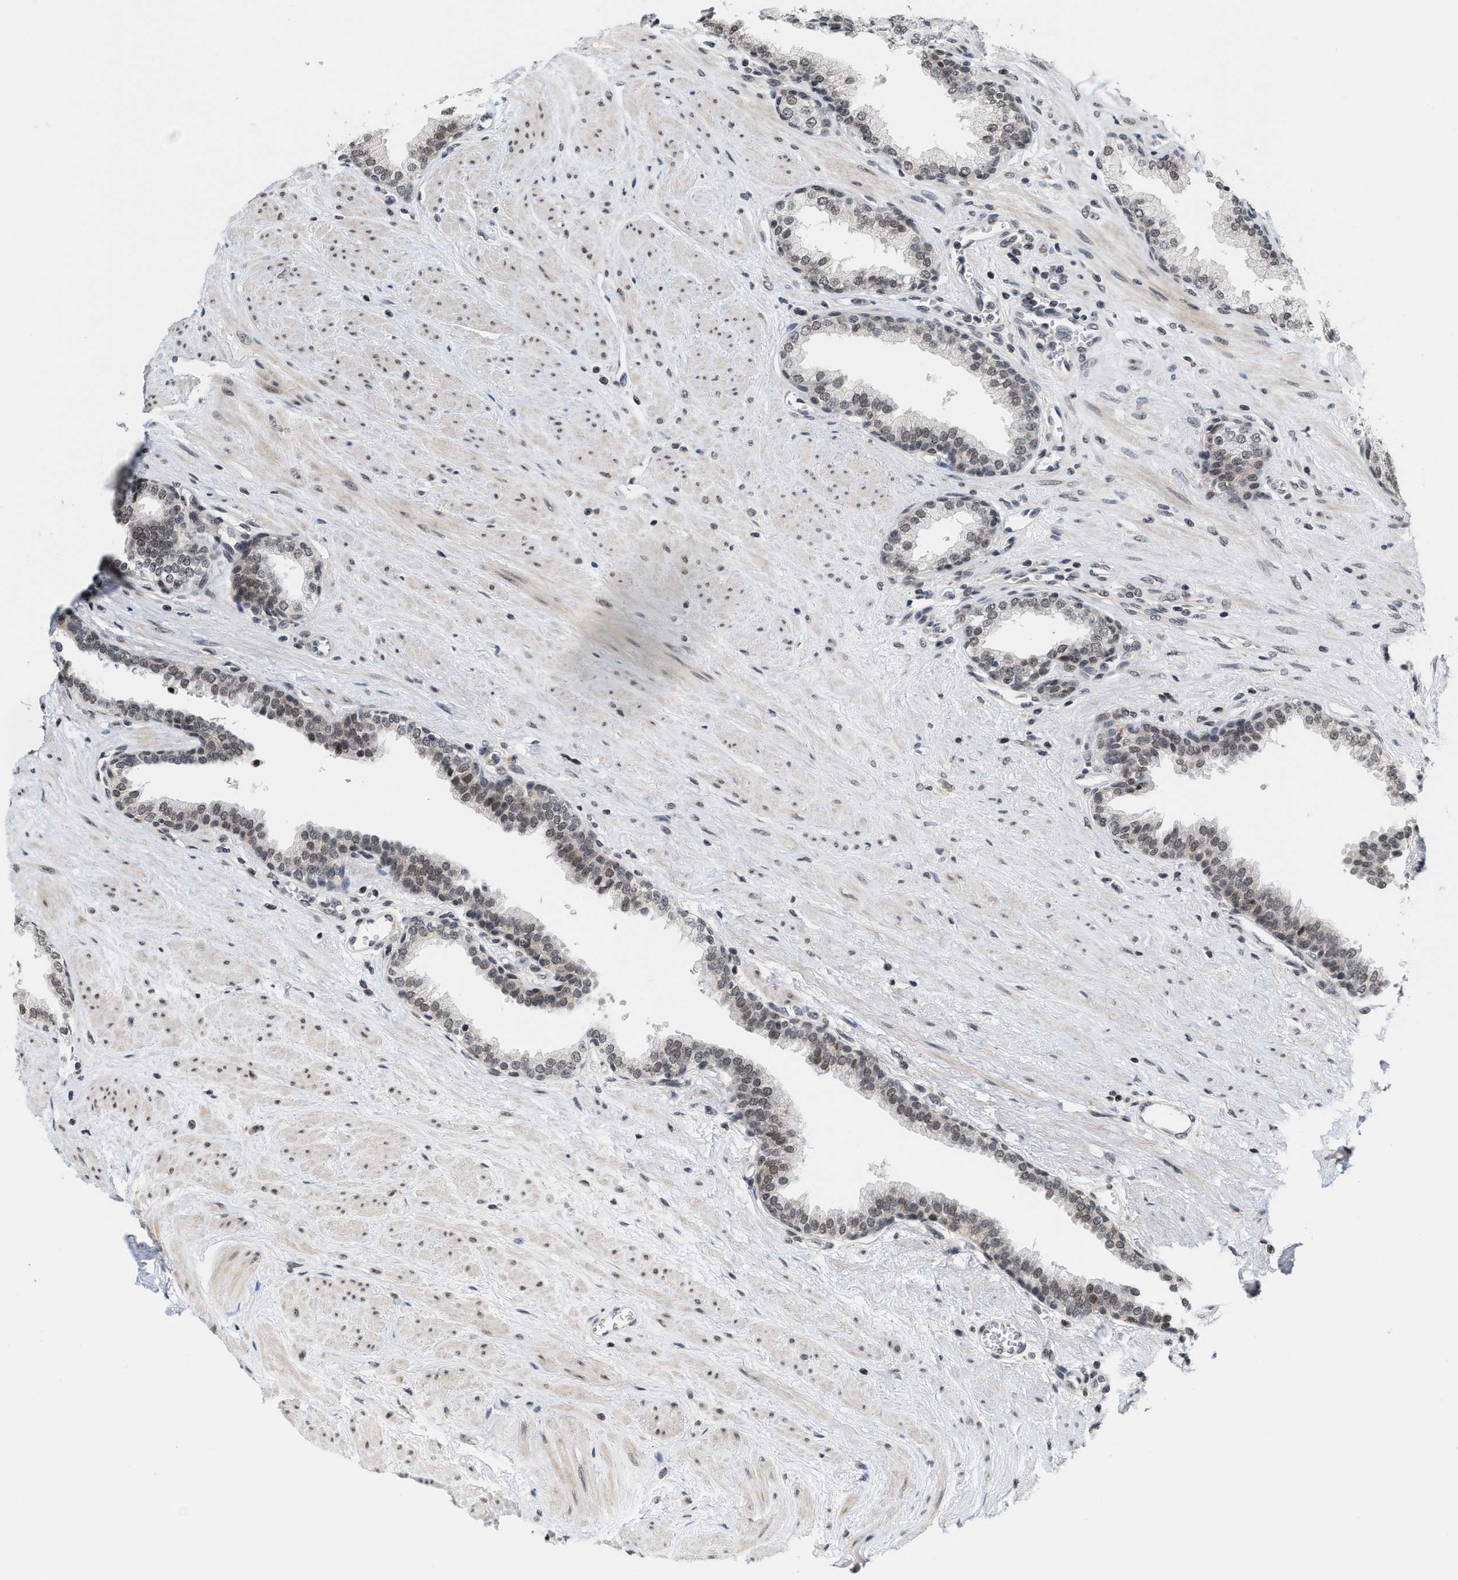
{"staining": {"intensity": "weak", "quantity": ">75%", "location": "nuclear"}, "tissue": "prostate", "cell_type": "Glandular cells", "image_type": "normal", "snomed": [{"axis": "morphology", "description": "Normal tissue, NOS"}, {"axis": "topography", "description": "Prostate"}], "caption": "Protein expression analysis of unremarkable human prostate reveals weak nuclear staining in about >75% of glandular cells. Immunohistochemistry stains the protein in brown and the nuclei are stained blue.", "gene": "ANKRD6", "patient": {"sex": "male", "age": 51}}